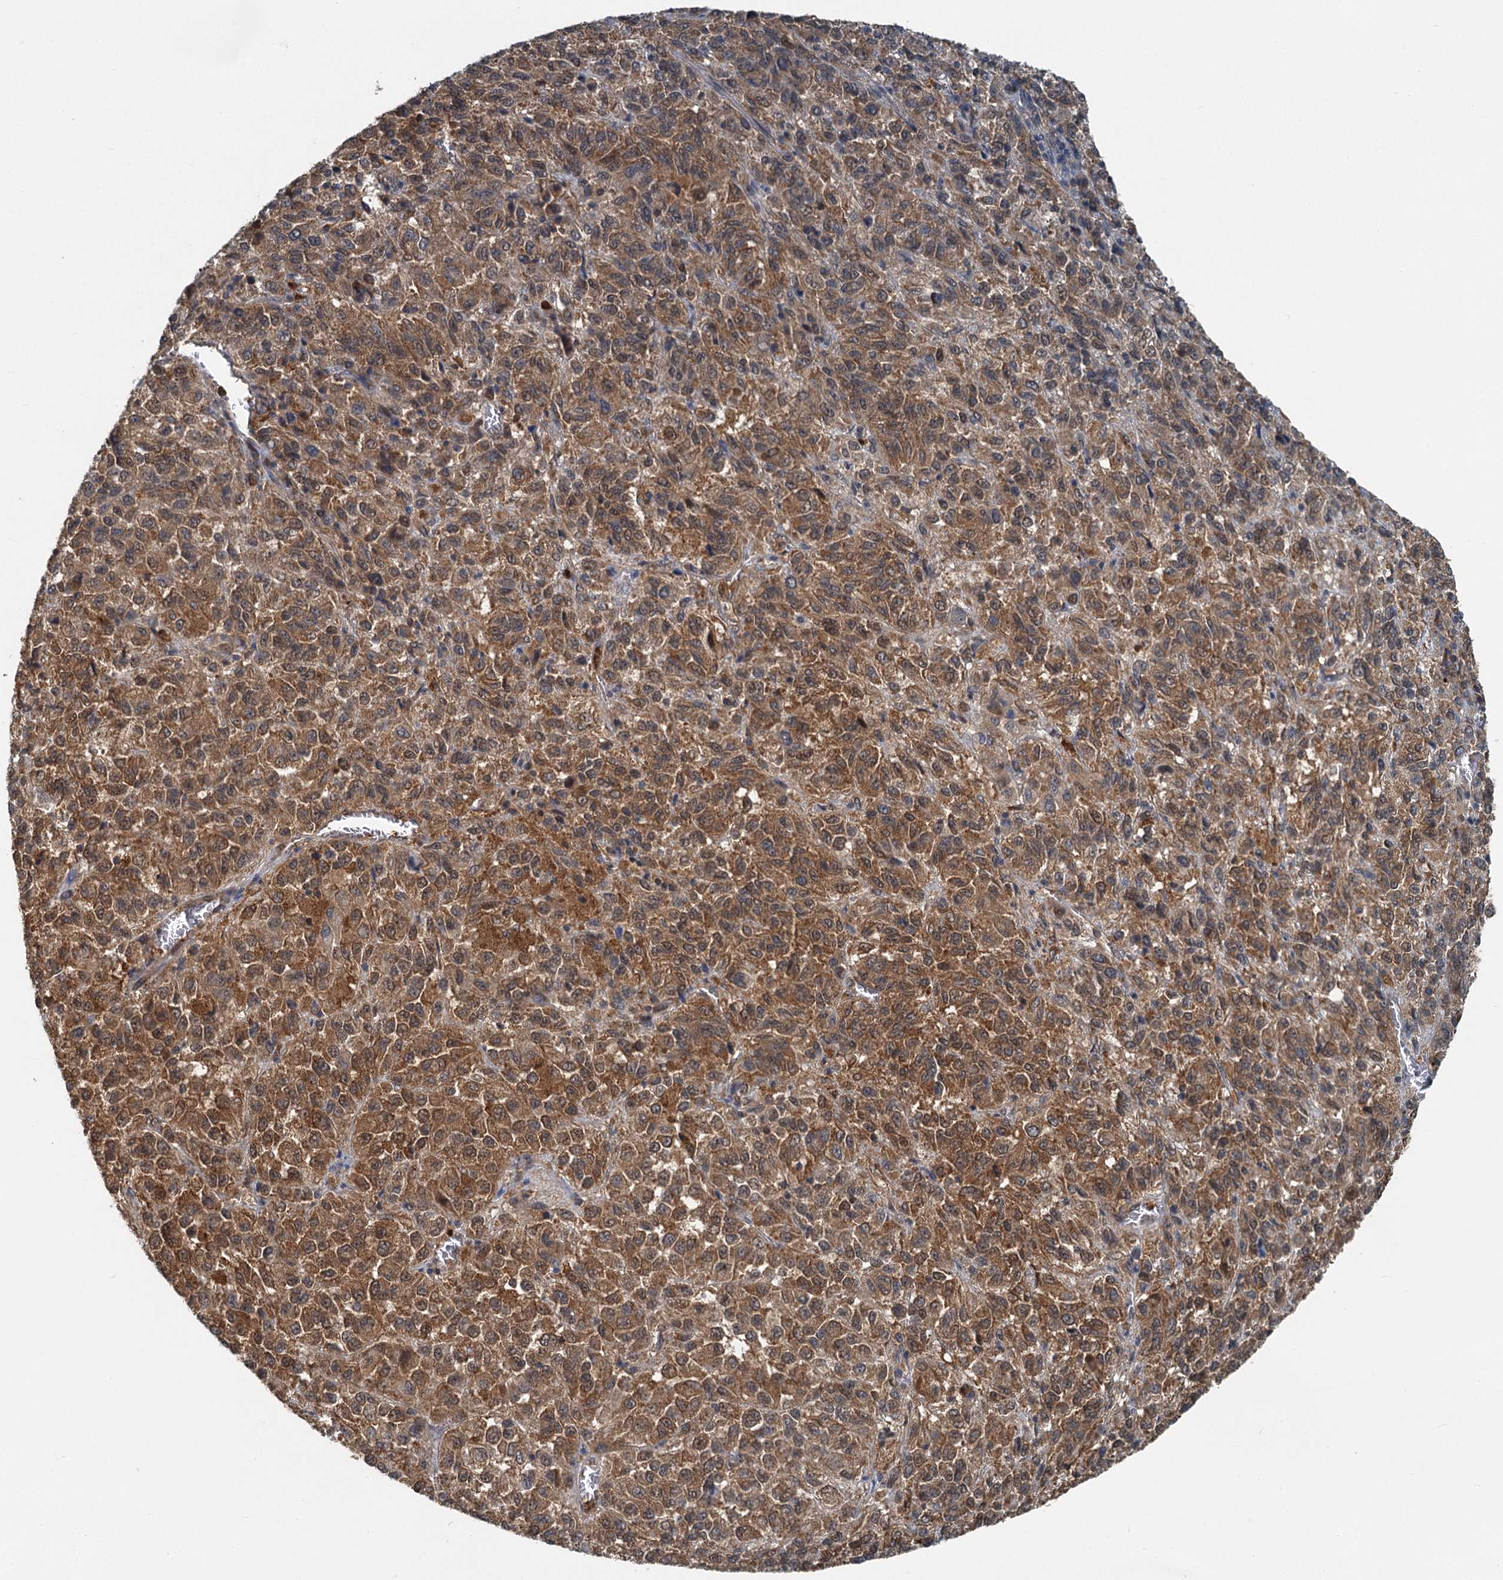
{"staining": {"intensity": "moderate", "quantity": ">75%", "location": "cytoplasmic/membranous"}, "tissue": "melanoma", "cell_type": "Tumor cells", "image_type": "cancer", "snomed": [{"axis": "morphology", "description": "Malignant melanoma, Metastatic site"}, {"axis": "topography", "description": "Lung"}], "caption": "A brown stain highlights moderate cytoplasmic/membranous expression of a protein in human malignant melanoma (metastatic site) tumor cells.", "gene": "GPI", "patient": {"sex": "male", "age": 64}}